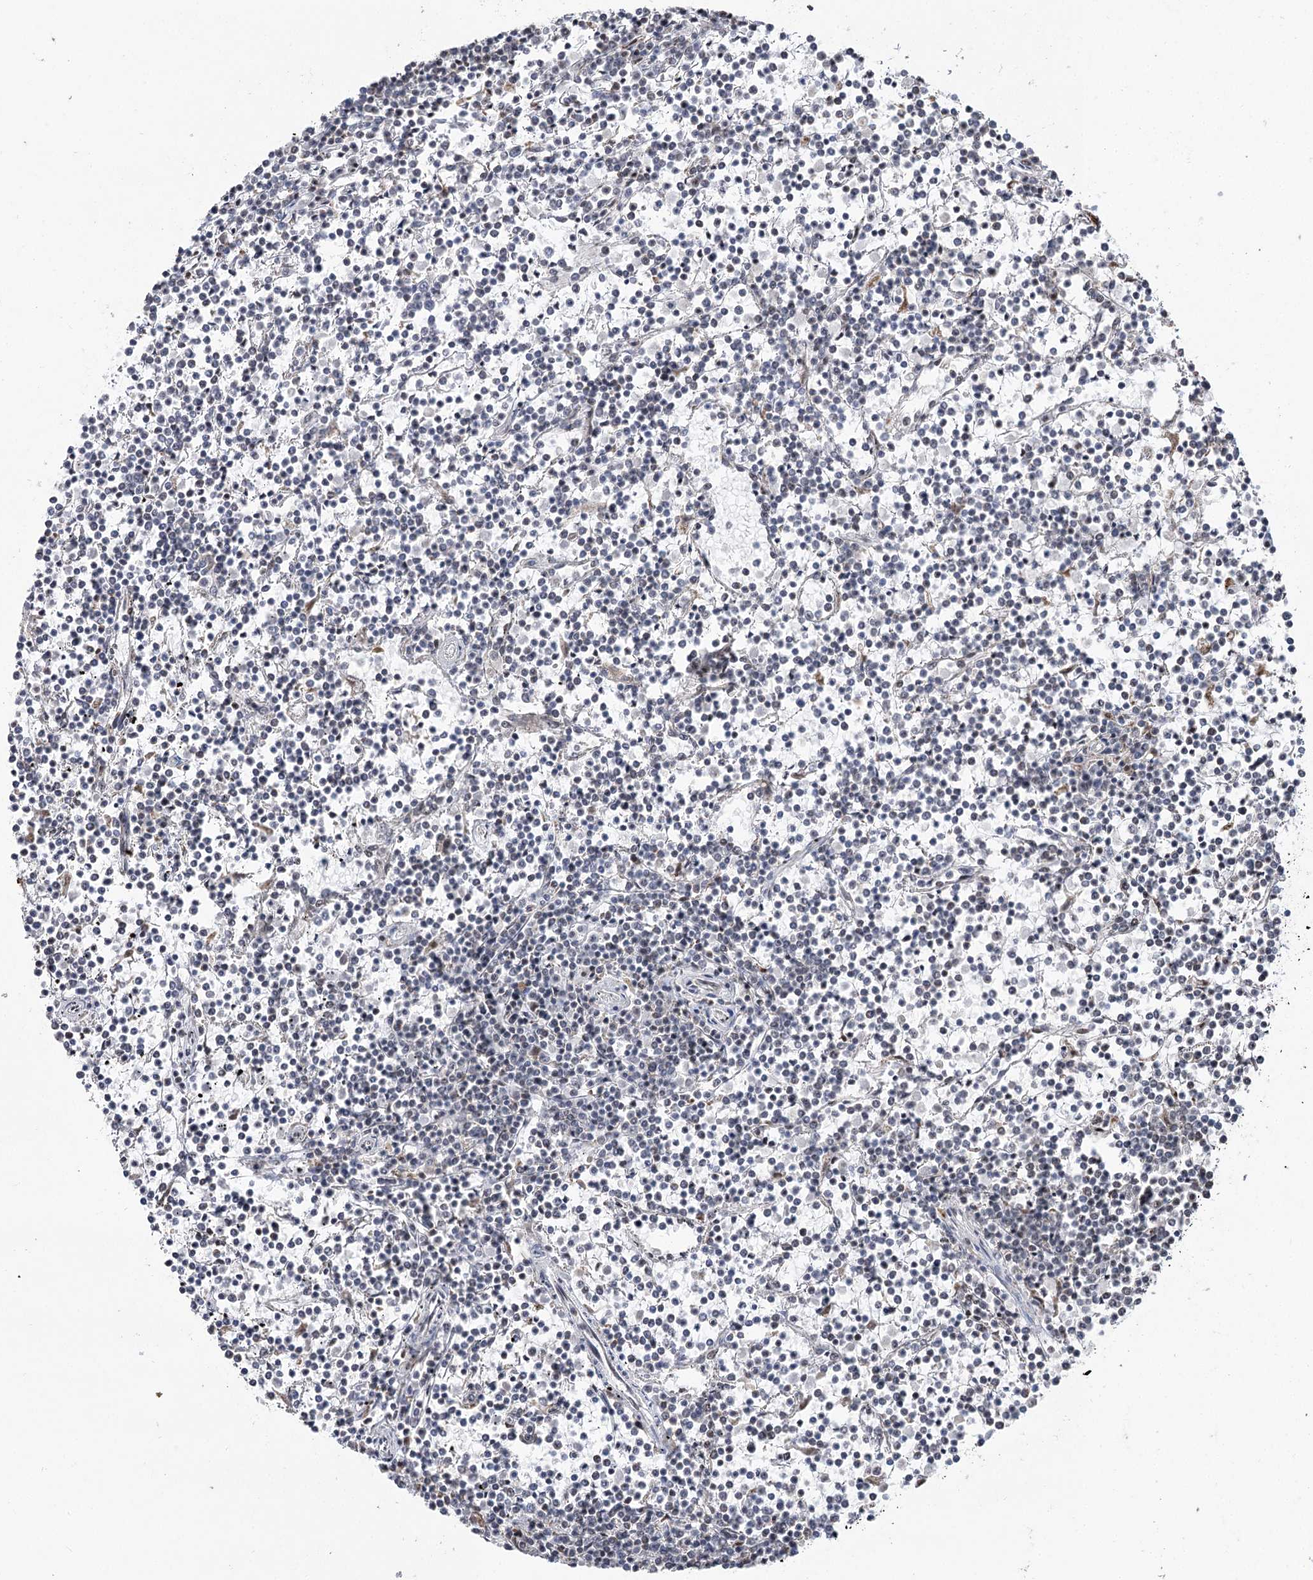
{"staining": {"intensity": "negative", "quantity": "none", "location": "none"}, "tissue": "lymphoma", "cell_type": "Tumor cells", "image_type": "cancer", "snomed": [{"axis": "morphology", "description": "Malignant lymphoma, non-Hodgkin's type, Low grade"}, {"axis": "topography", "description": "Spleen"}], "caption": "Human malignant lymphoma, non-Hodgkin's type (low-grade) stained for a protein using immunohistochemistry exhibits no staining in tumor cells.", "gene": "RUFY4", "patient": {"sex": "female", "age": 19}}